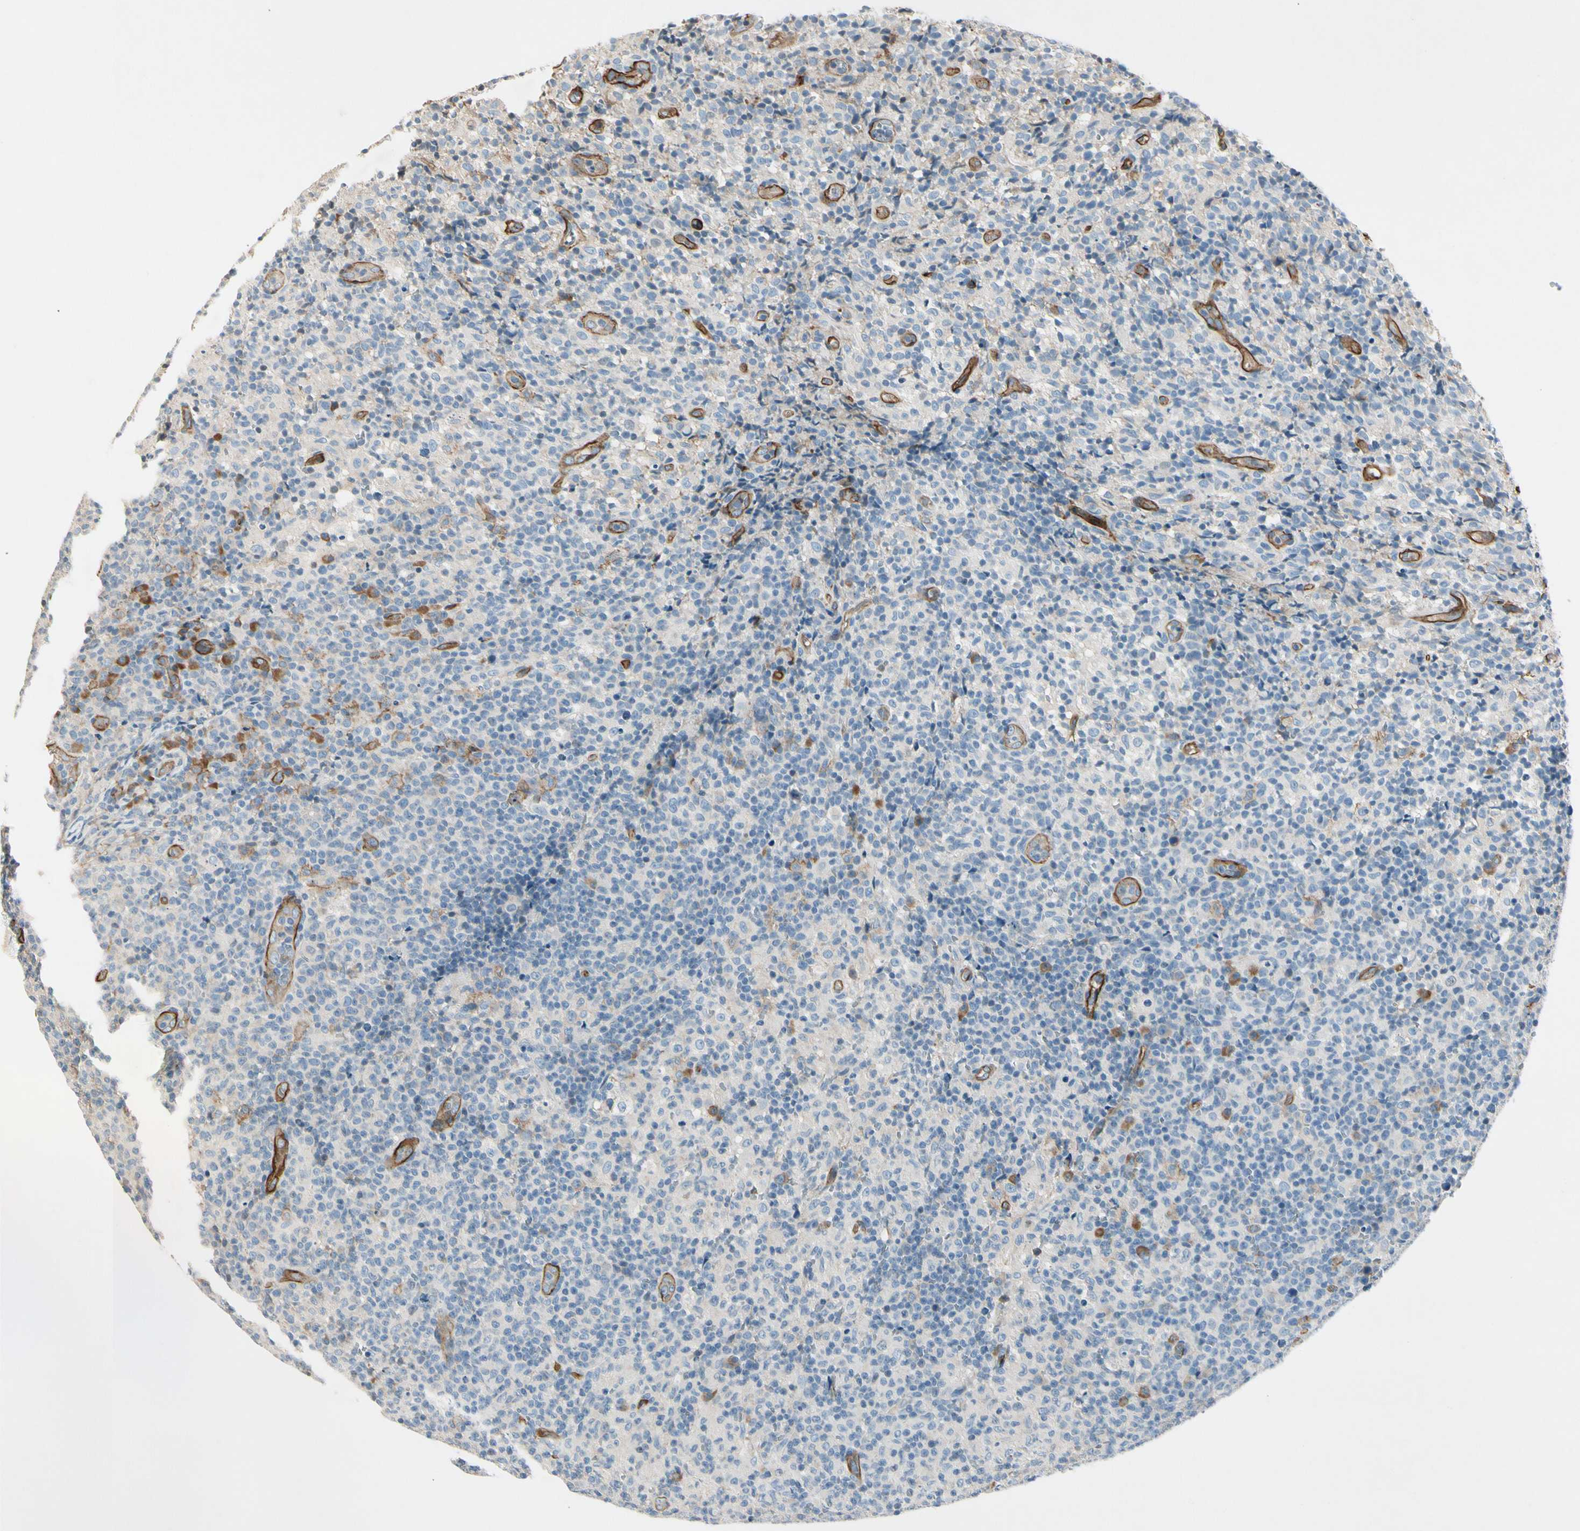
{"staining": {"intensity": "negative", "quantity": "none", "location": "none"}, "tissue": "lymph node", "cell_type": "Germinal center cells", "image_type": "normal", "snomed": [{"axis": "morphology", "description": "Normal tissue, NOS"}, {"axis": "morphology", "description": "Inflammation, NOS"}, {"axis": "topography", "description": "Lymph node"}], "caption": "DAB immunohistochemical staining of benign human lymph node reveals no significant staining in germinal center cells.", "gene": "CD93", "patient": {"sex": "male", "age": 55}}